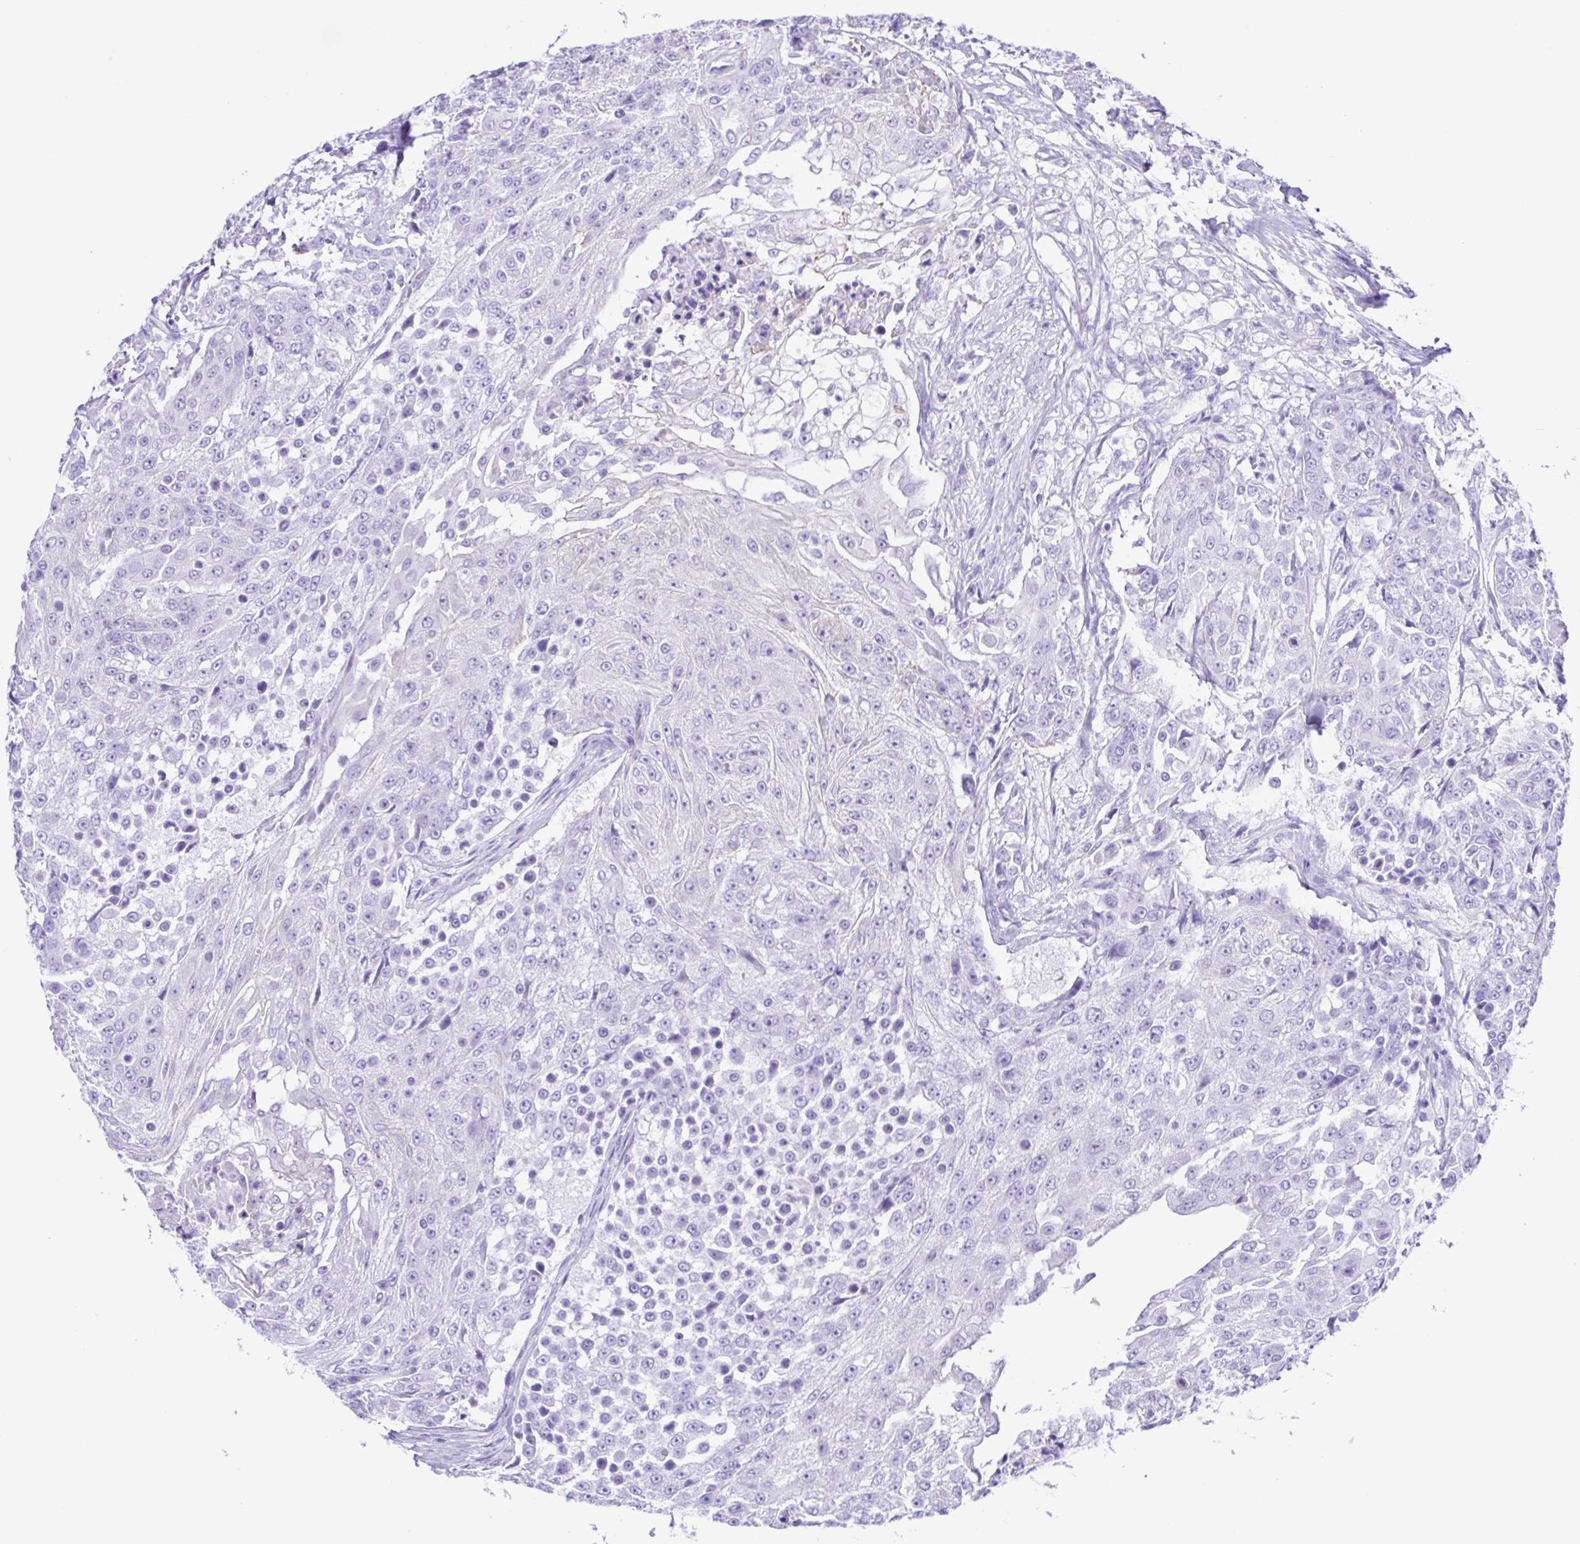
{"staining": {"intensity": "negative", "quantity": "none", "location": "none"}, "tissue": "urothelial cancer", "cell_type": "Tumor cells", "image_type": "cancer", "snomed": [{"axis": "morphology", "description": "Urothelial carcinoma, High grade"}, {"axis": "topography", "description": "Urinary bladder"}], "caption": "Immunohistochemistry (IHC) image of human urothelial cancer stained for a protein (brown), which reveals no staining in tumor cells.", "gene": "CYP11A1", "patient": {"sex": "female", "age": 63}}